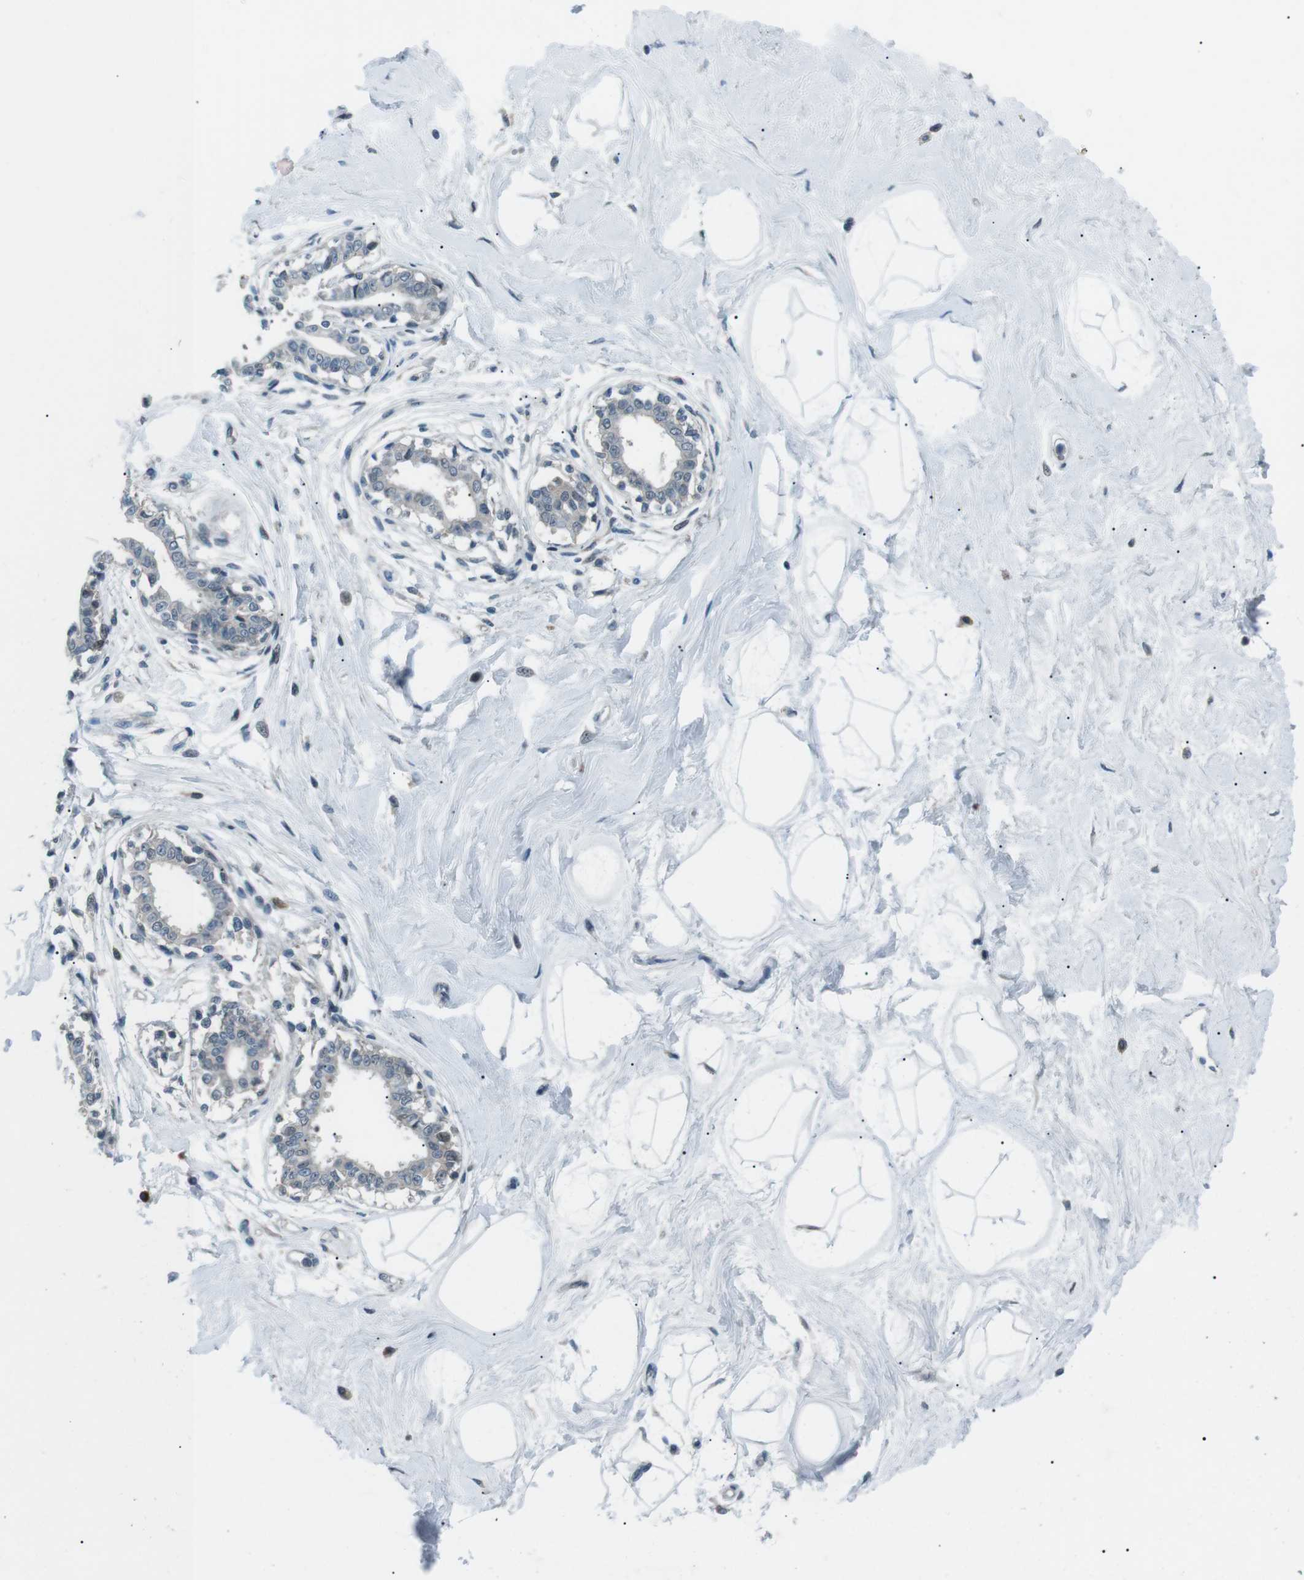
{"staining": {"intensity": "negative", "quantity": "none", "location": "none"}, "tissue": "breast", "cell_type": "Adipocytes", "image_type": "normal", "snomed": [{"axis": "morphology", "description": "Normal tissue, NOS"}, {"axis": "topography", "description": "Breast"}], "caption": "This is an immunohistochemistry image of benign human breast. There is no expression in adipocytes.", "gene": "LRIG2", "patient": {"sex": "female", "age": 45}}